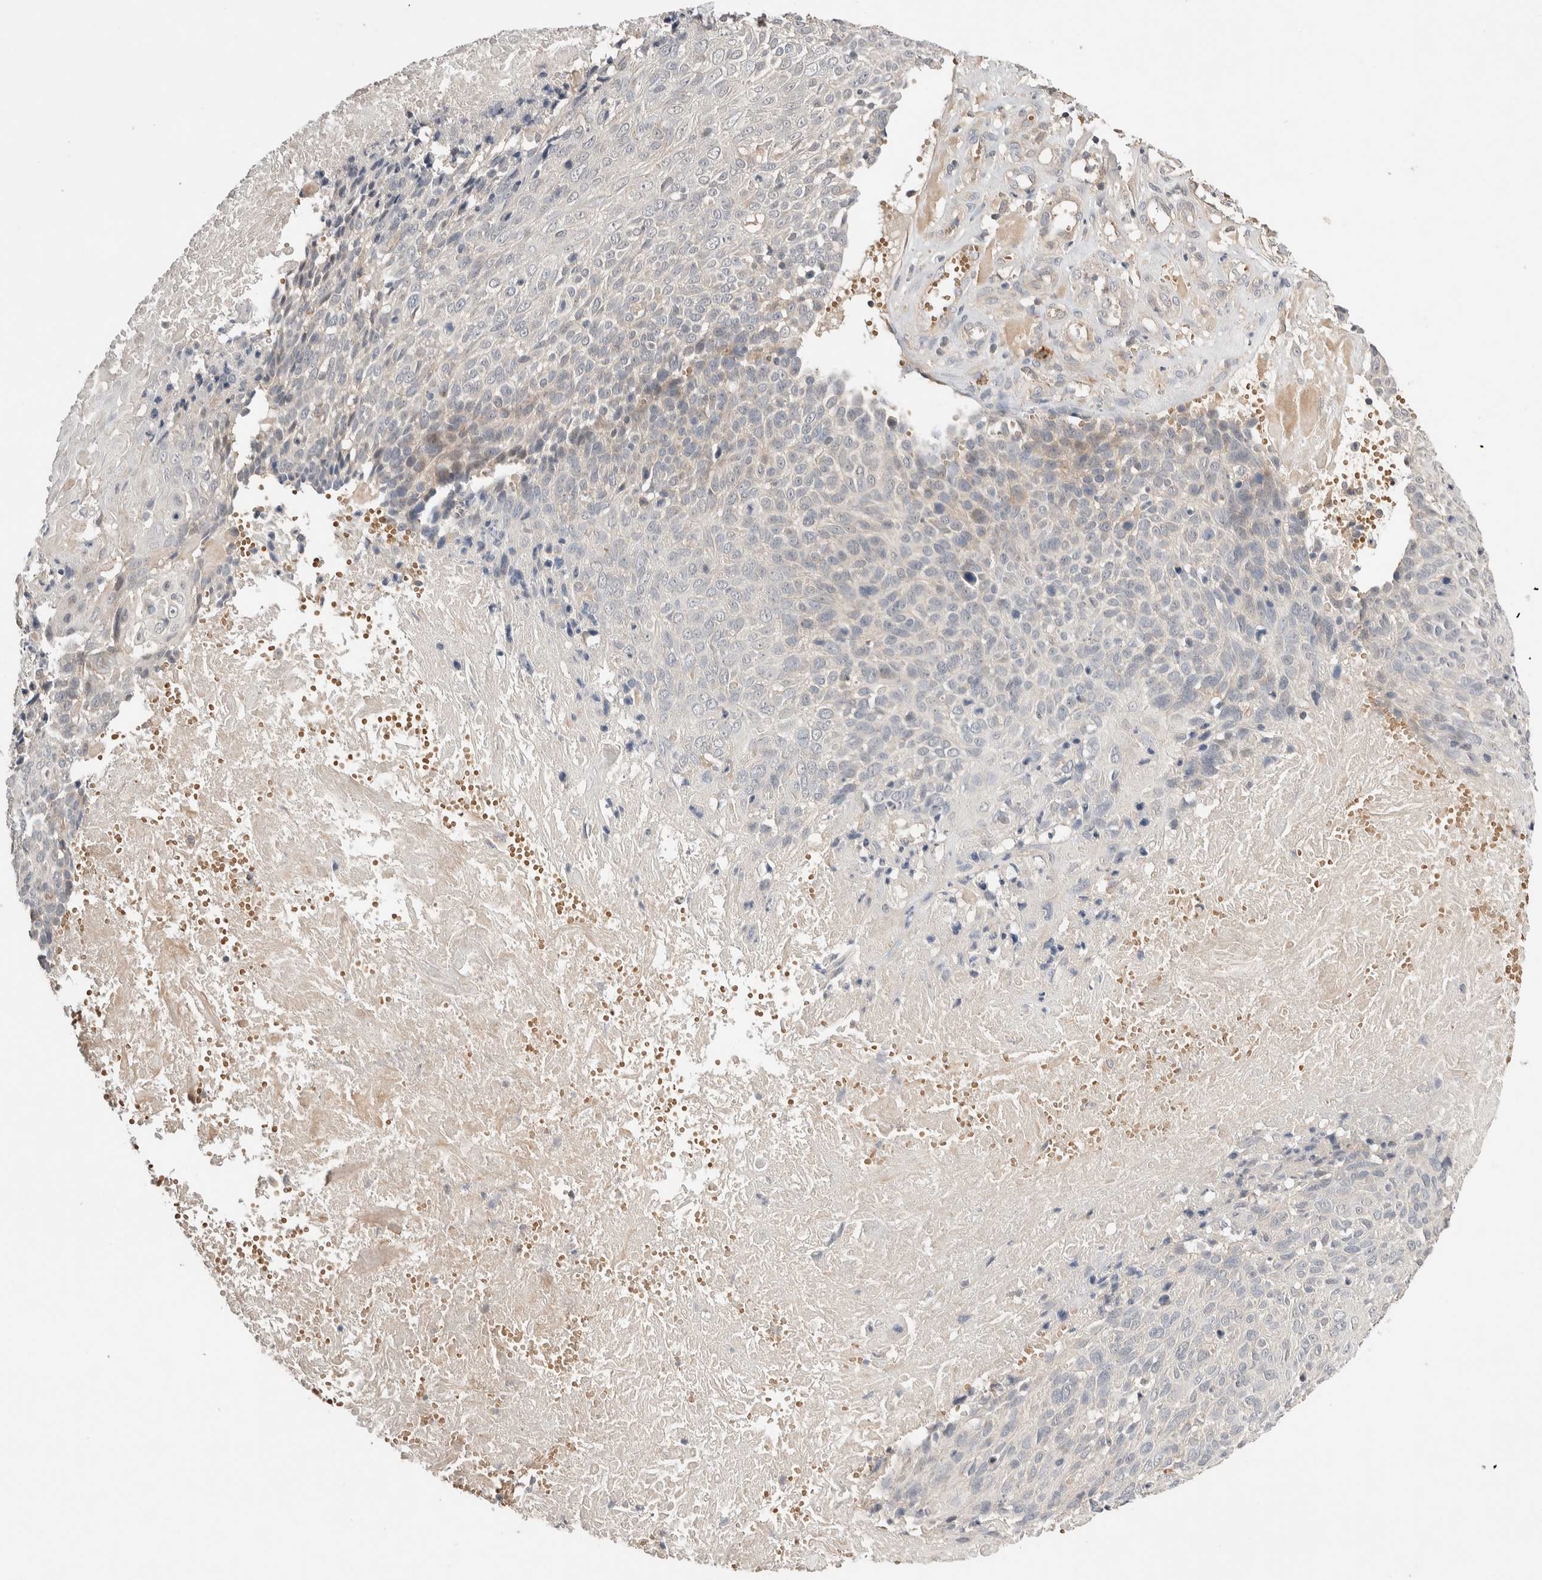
{"staining": {"intensity": "negative", "quantity": "none", "location": "none"}, "tissue": "cervical cancer", "cell_type": "Tumor cells", "image_type": "cancer", "snomed": [{"axis": "morphology", "description": "Squamous cell carcinoma, NOS"}, {"axis": "topography", "description": "Cervix"}], "caption": "There is no significant staining in tumor cells of cervical cancer. The staining is performed using DAB brown chromogen with nuclei counter-stained in using hematoxylin.", "gene": "WDR91", "patient": {"sex": "female", "age": 74}}